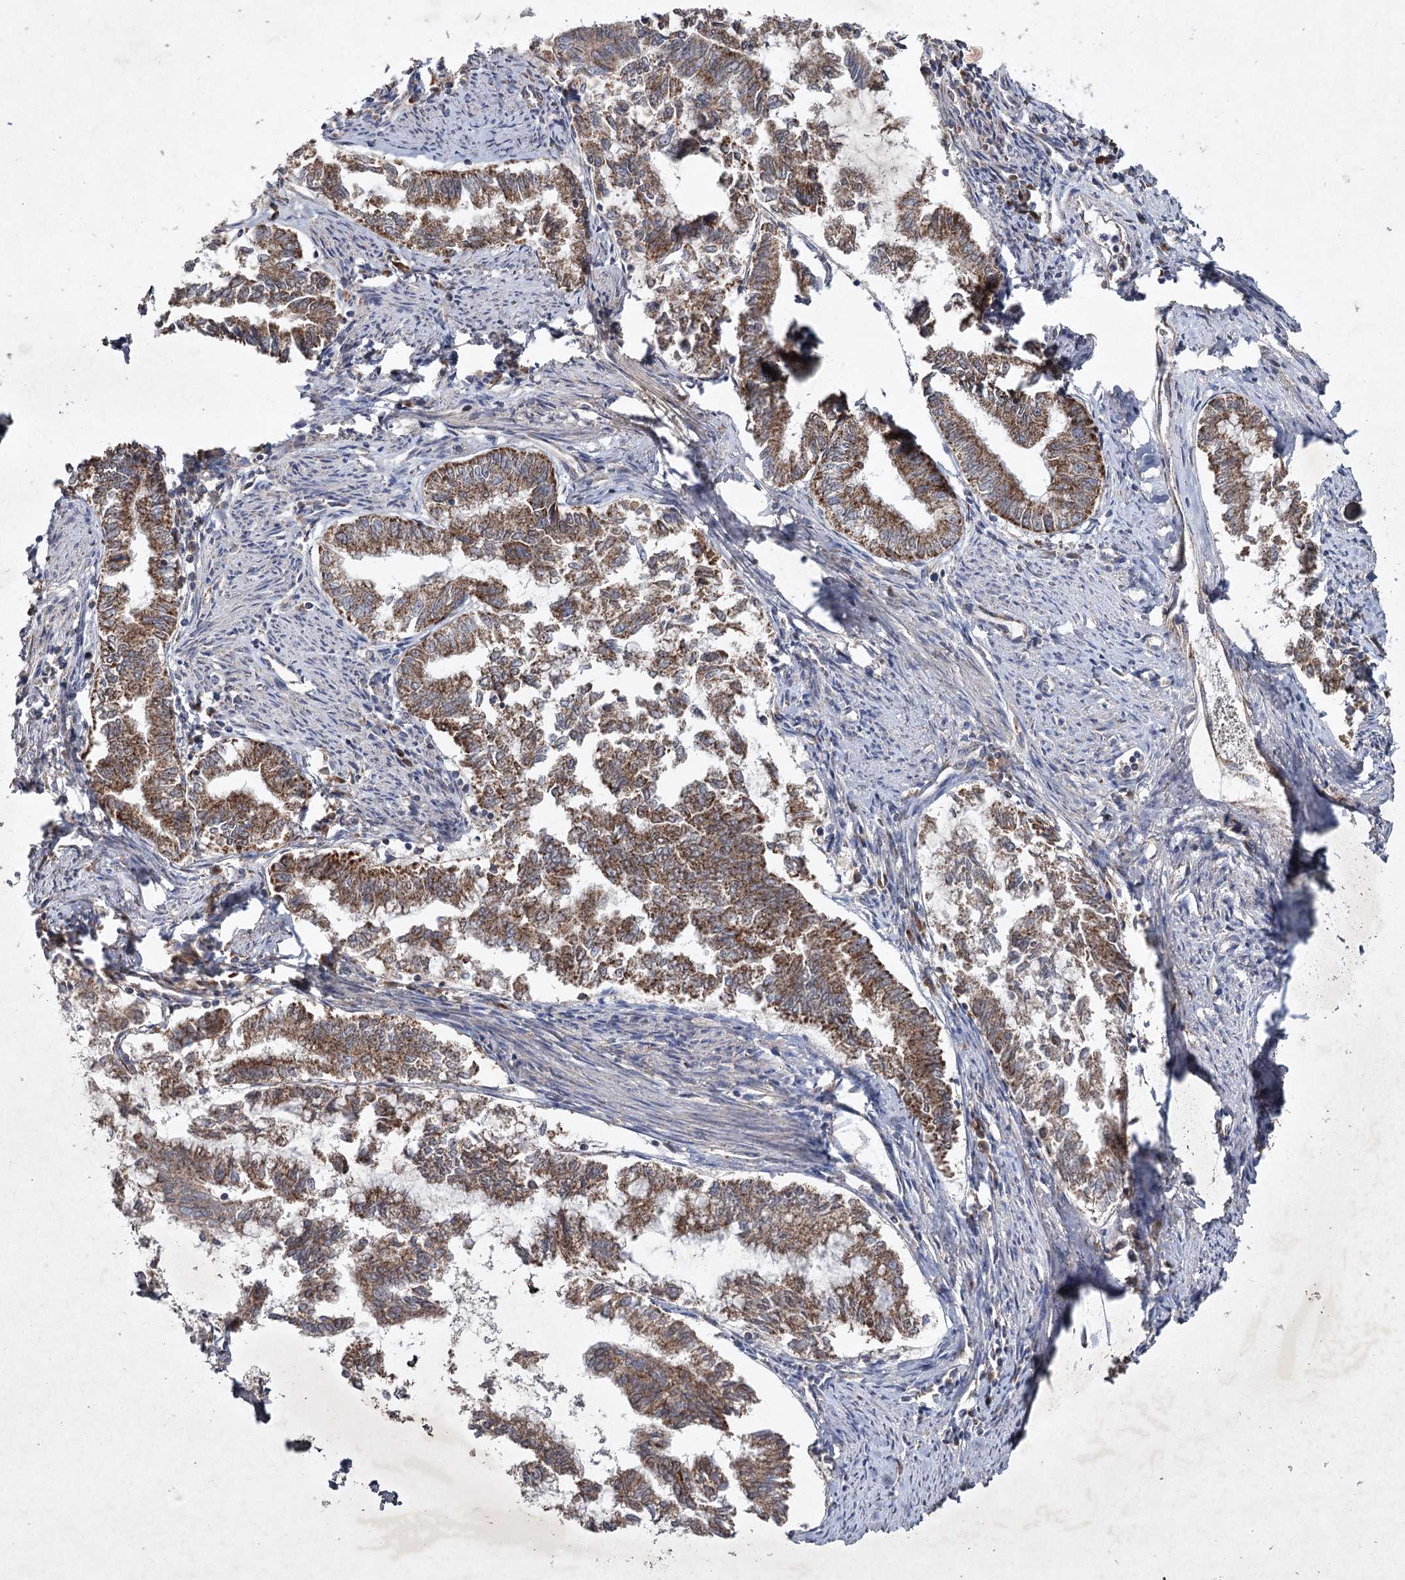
{"staining": {"intensity": "moderate", "quantity": ">75%", "location": "cytoplasmic/membranous"}, "tissue": "endometrial cancer", "cell_type": "Tumor cells", "image_type": "cancer", "snomed": [{"axis": "morphology", "description": "Adenocarcinoma, NOS"}, {"axis": "topography", "description": "Endometrium"}], "caption": "Endometrial cancer tissue shows moderate cytoplasmic/membranous positivity in approximately >75% of tumor cells", "gene": "MRPL44", "patient": {"sex": "female", "age": 79}}